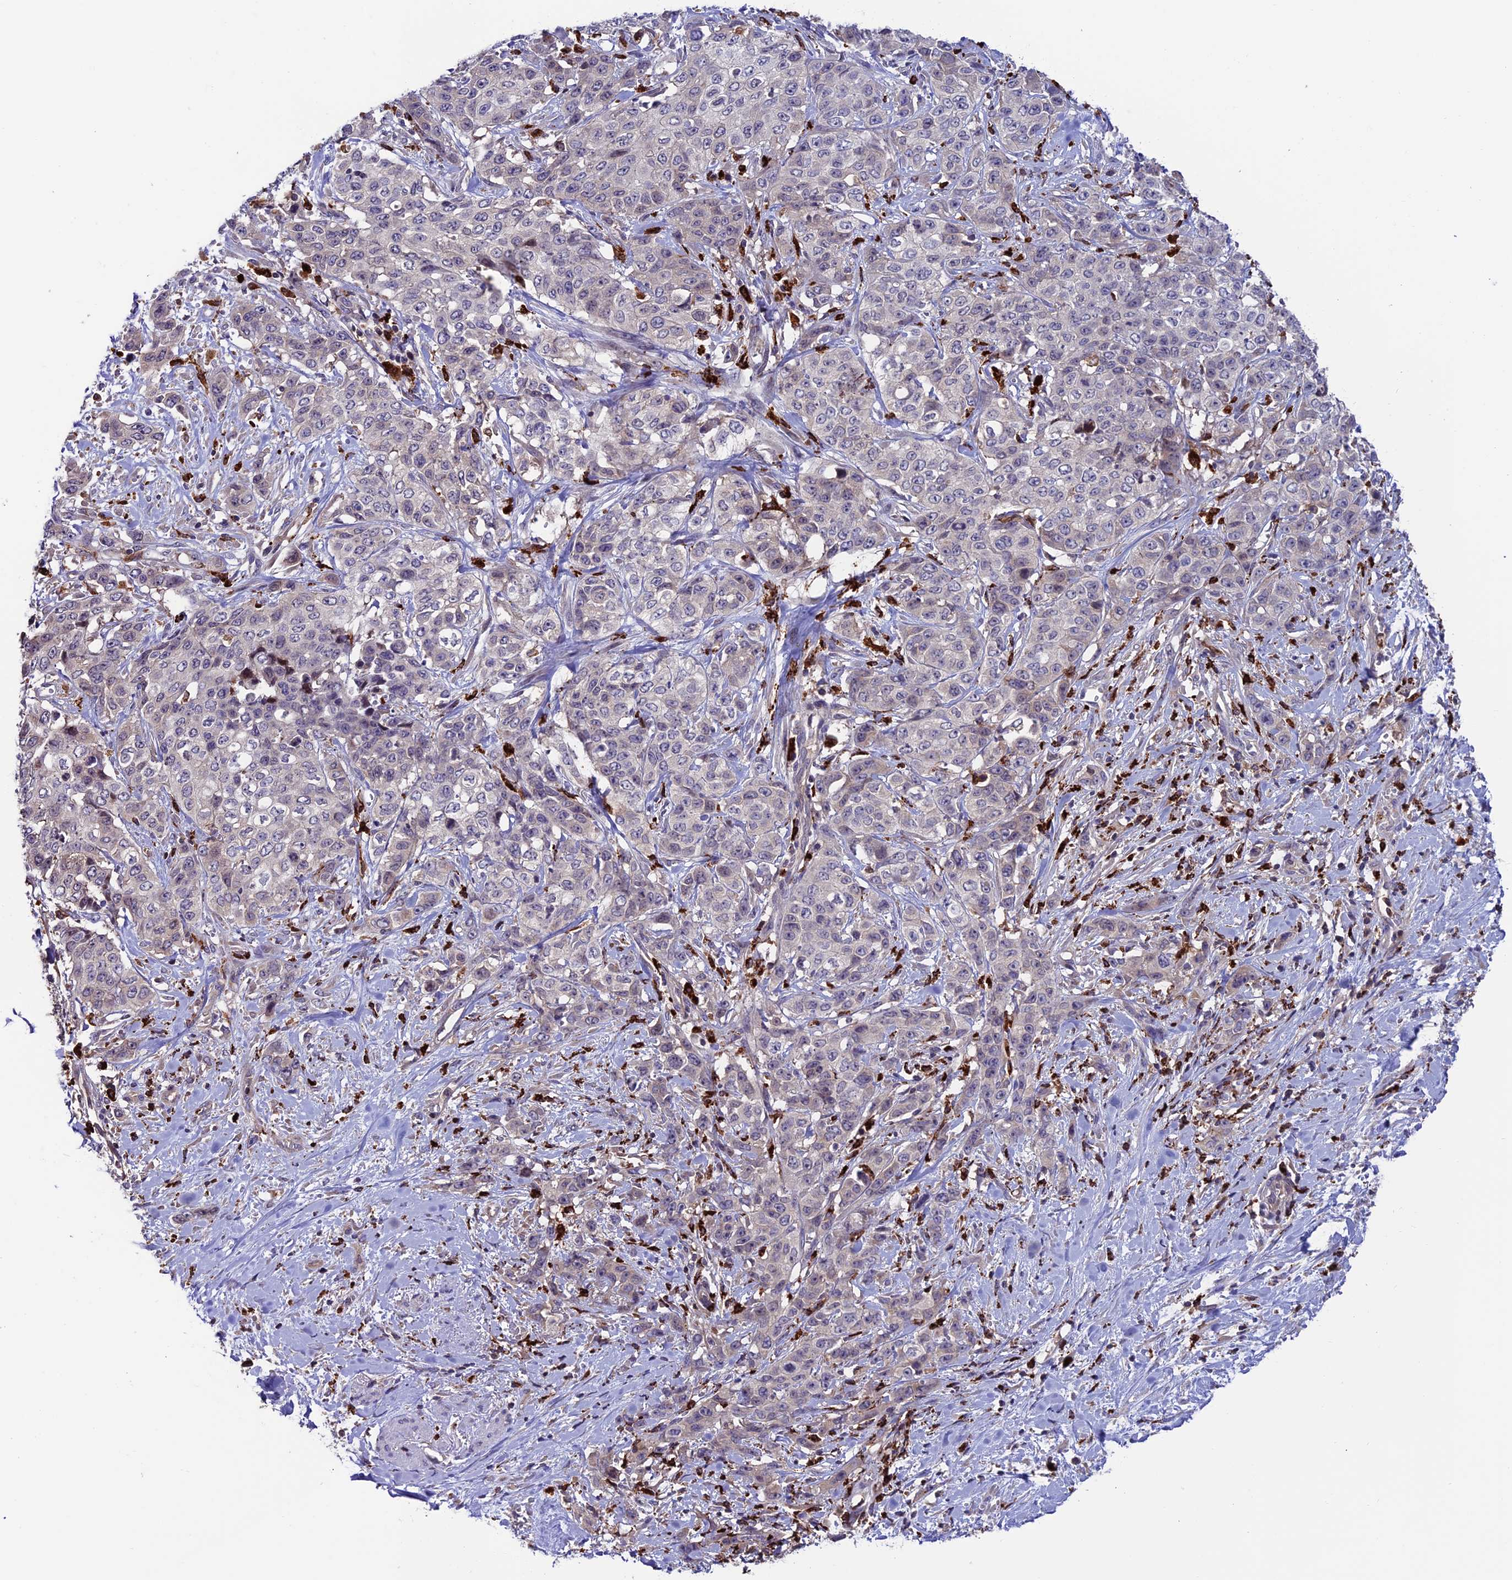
{"staining": {"intensity": "negative", "quantity": "none", "location": "none"}, "tissue": "stomach cancer", "cell_type": "Tumor cells", "image_type": "cancer", "snomed": [{"axis": "morphology", "description": "Adenocarcinoma, NOS"}, {"axis": "topography", "description": "Stomach, upper"}], "caption": "This is a image of immunohistochemistry staining of stomach adenocarcinoma, which shows no positivity in tumor cells.", "gene": "ARHGEF18", "patient": {"sex": "male", "age": 62}}